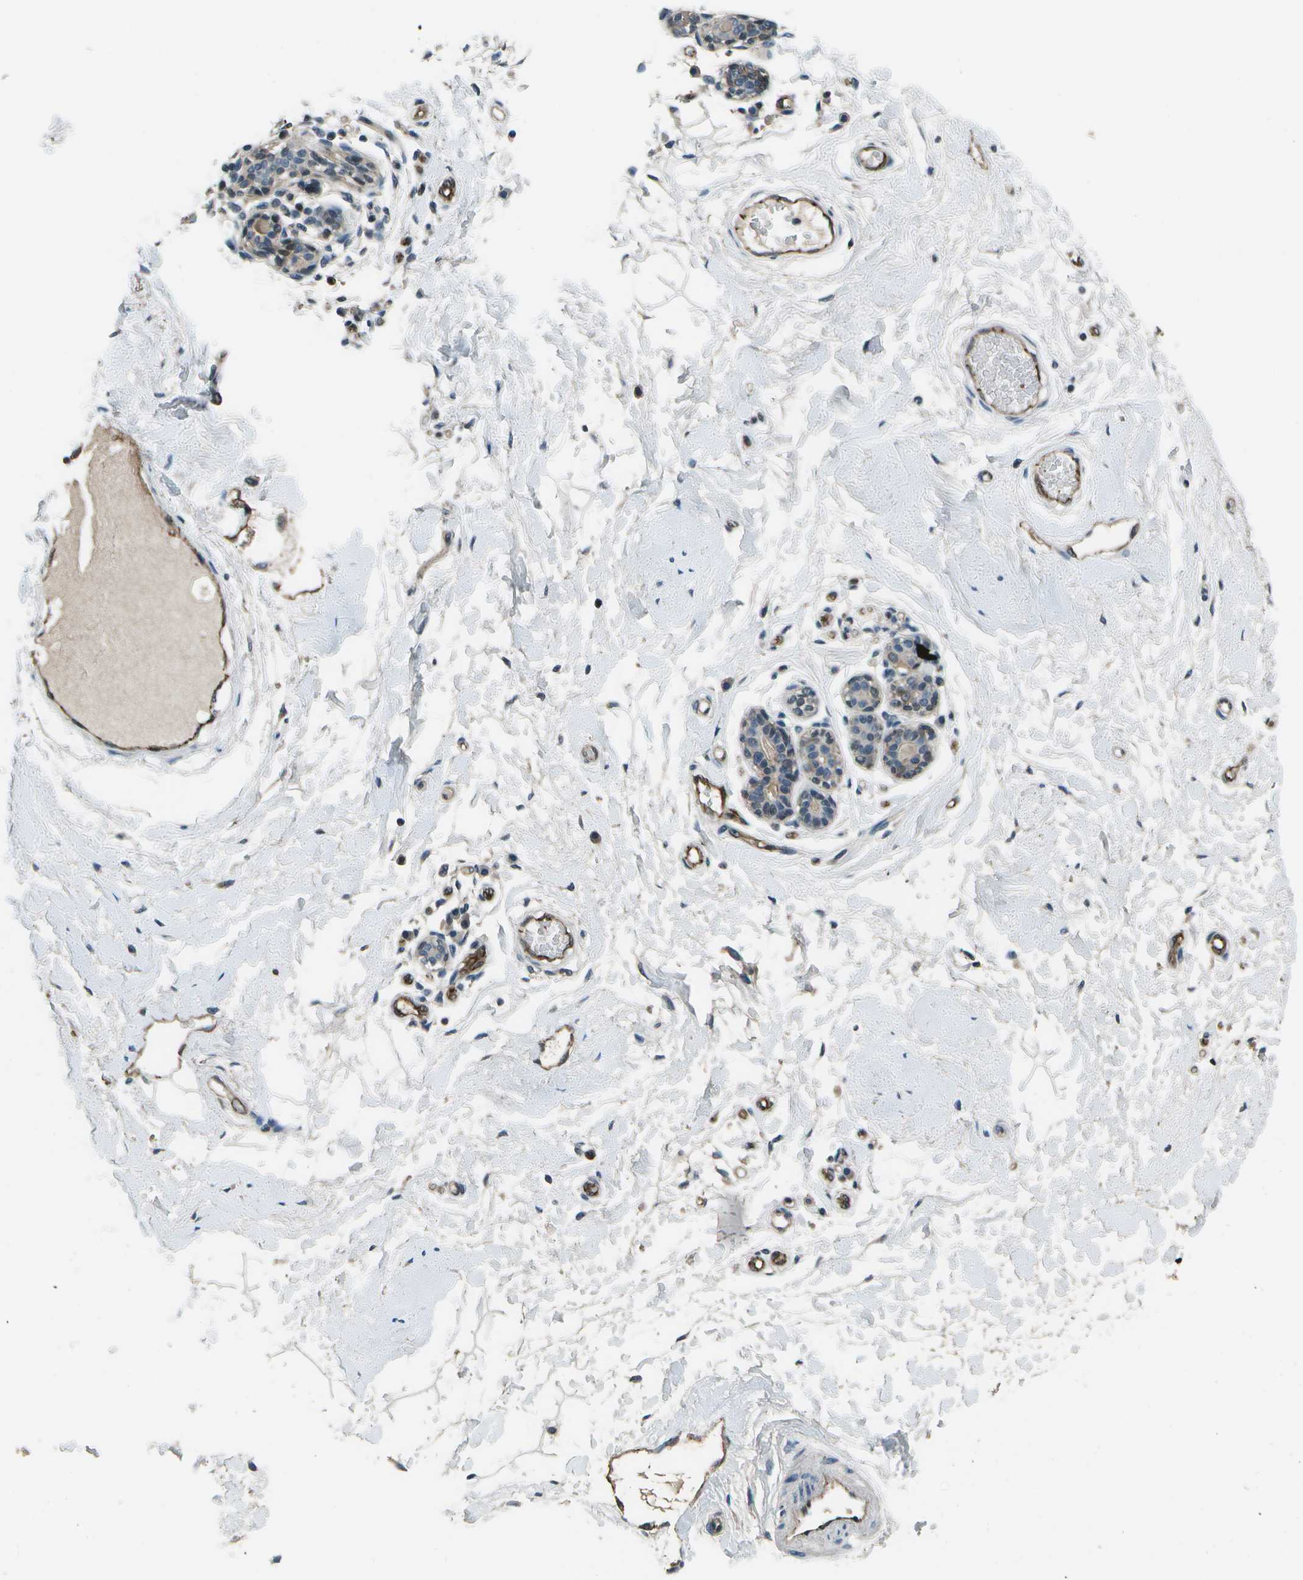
{"staining": {"intensity": "negative", "quantity": "none", "location": "none"}, "tissue": "breast", "cell_type": "Adipocytes", "image_type": "normal", "snomed": [{"axis": "morphology", "description": "Normal tissue, NOS"}, {"axis": "morphology", "description": "Lobular carcinoma"}, {"axis": "topography", "description": "Breast"}], "caption": "Breast was stained to show a protein in brown. There is no significant staining in adipocytes. Nuclei are stained in blue.", "gene": "PDLIM1", "patient": {"sex": "female", "age": 59}}